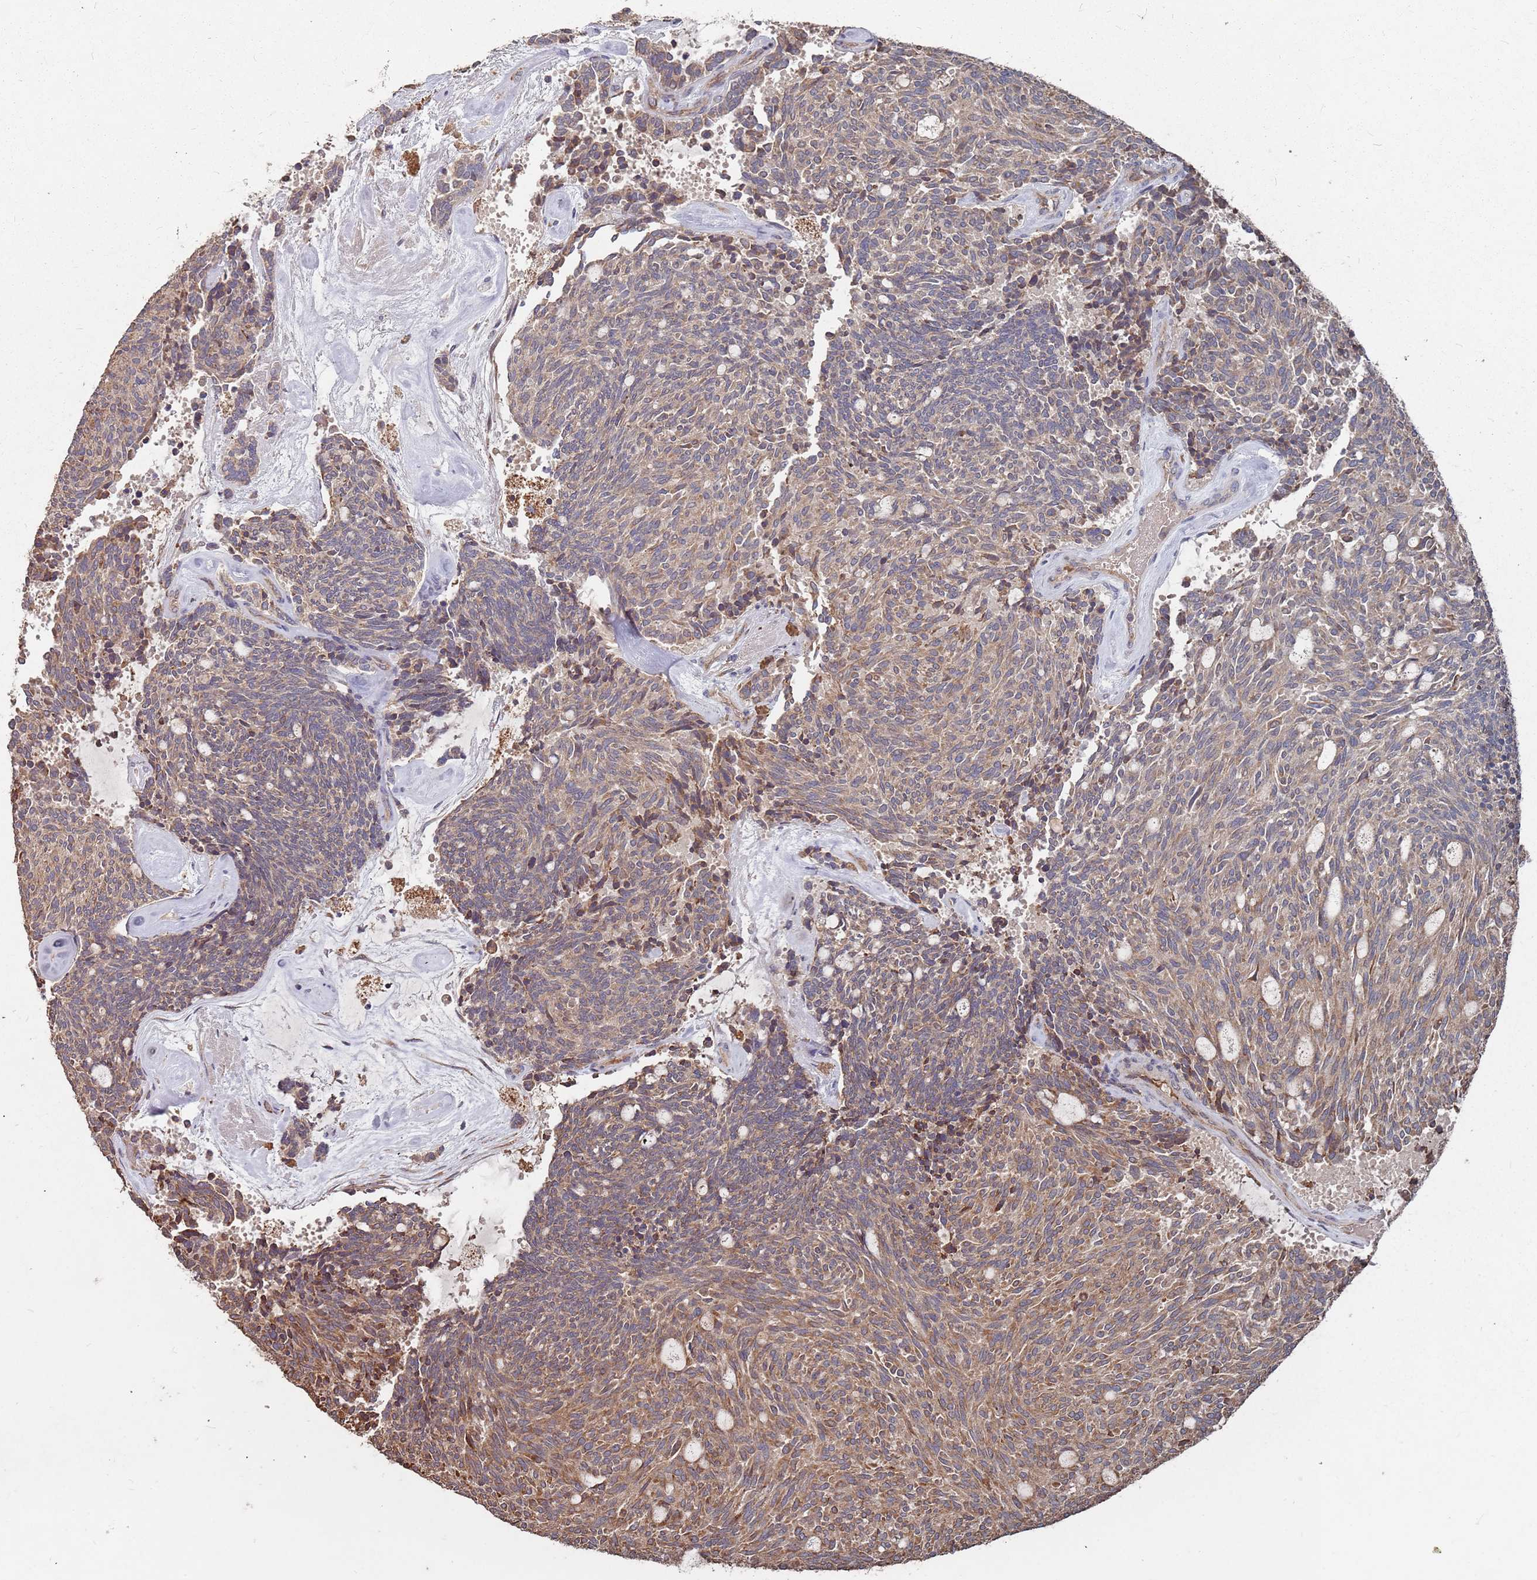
{"staining": {"intensity": "moderate", "quantity": ">75%", "location": "cytoplasmic/membranous"}, "tissue": "carcinoid", "cell_type": "Tumor cells", "image_type": "cancer", "snomed": [{"axis": "morphology", "description": "Carcinoid, malignant, NOS"}, {"axis": "topography", "description": "Pancreas"}], "caption": "Carcinoid stained with IHC shows moderate cytoplasmic/membranous positivity in about >75% of tumor cells.", "gene": "ATG5", "patient": {"sex": "female", "age": 54}}